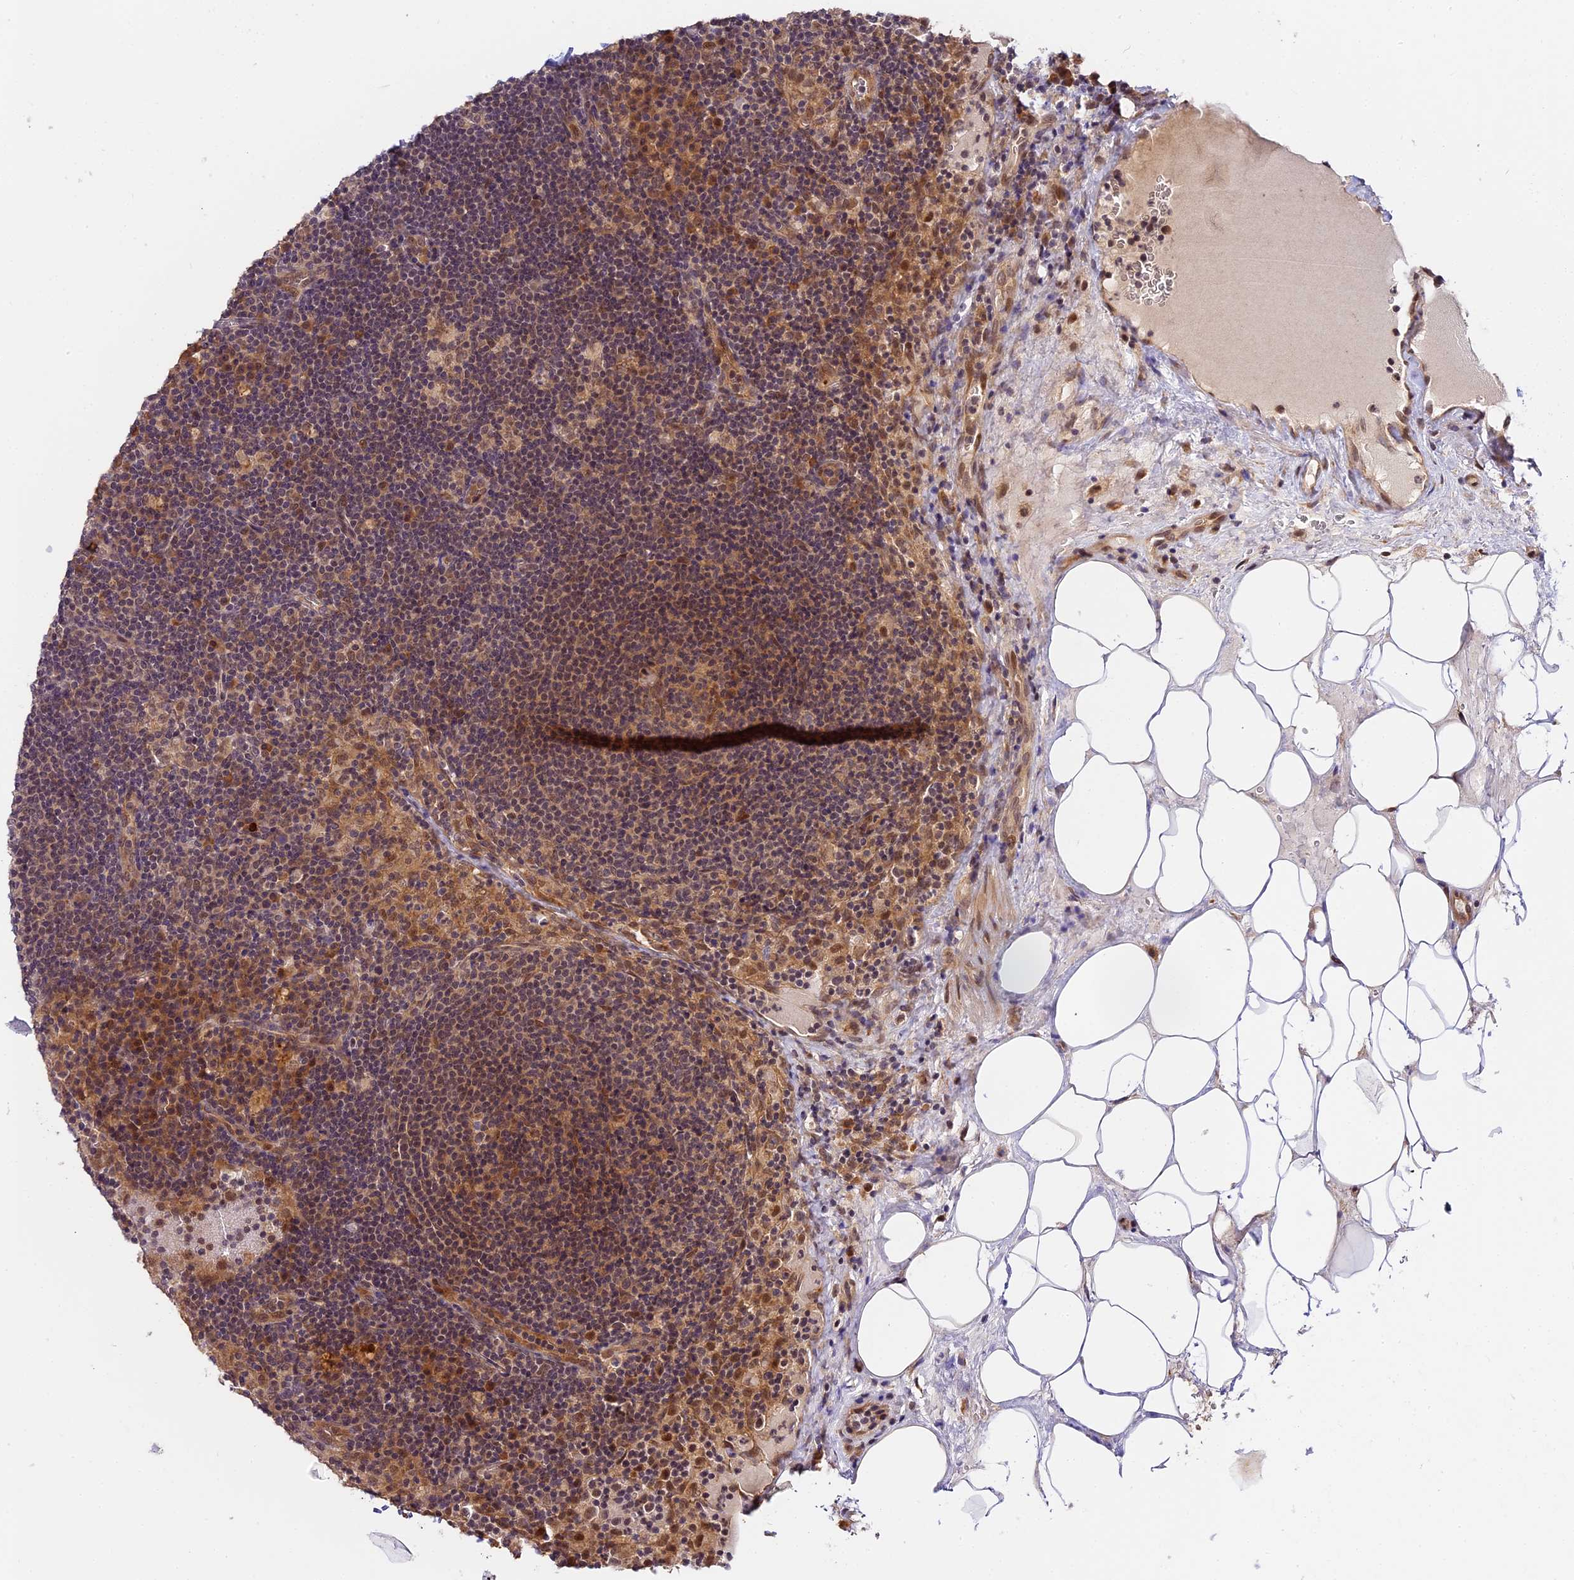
{"staining": {"intensity": "negative", "quantity": "none", "location": "none"}, "tissue": "lymph node", "cell_type": "Germinal center cells", "image_type": "normal", "snomed": [{"axis": "morphology", "description": "Normal tissue, NOS"}, {"axis": "topography", "description": "Lymph node"}], "caption": "DAB (3,3'-diaminobenzidine) immunohistochemical staining of normal human lymph node shows no significant expression in germinal center cells. The staining is performed using DAB (3,3'-diaminobenzidine) brown chromogen with nuclei counter-stained in using hematoxylin.", "gene": "IMPACT", "patient": {"sex": "female", "age": 70}}